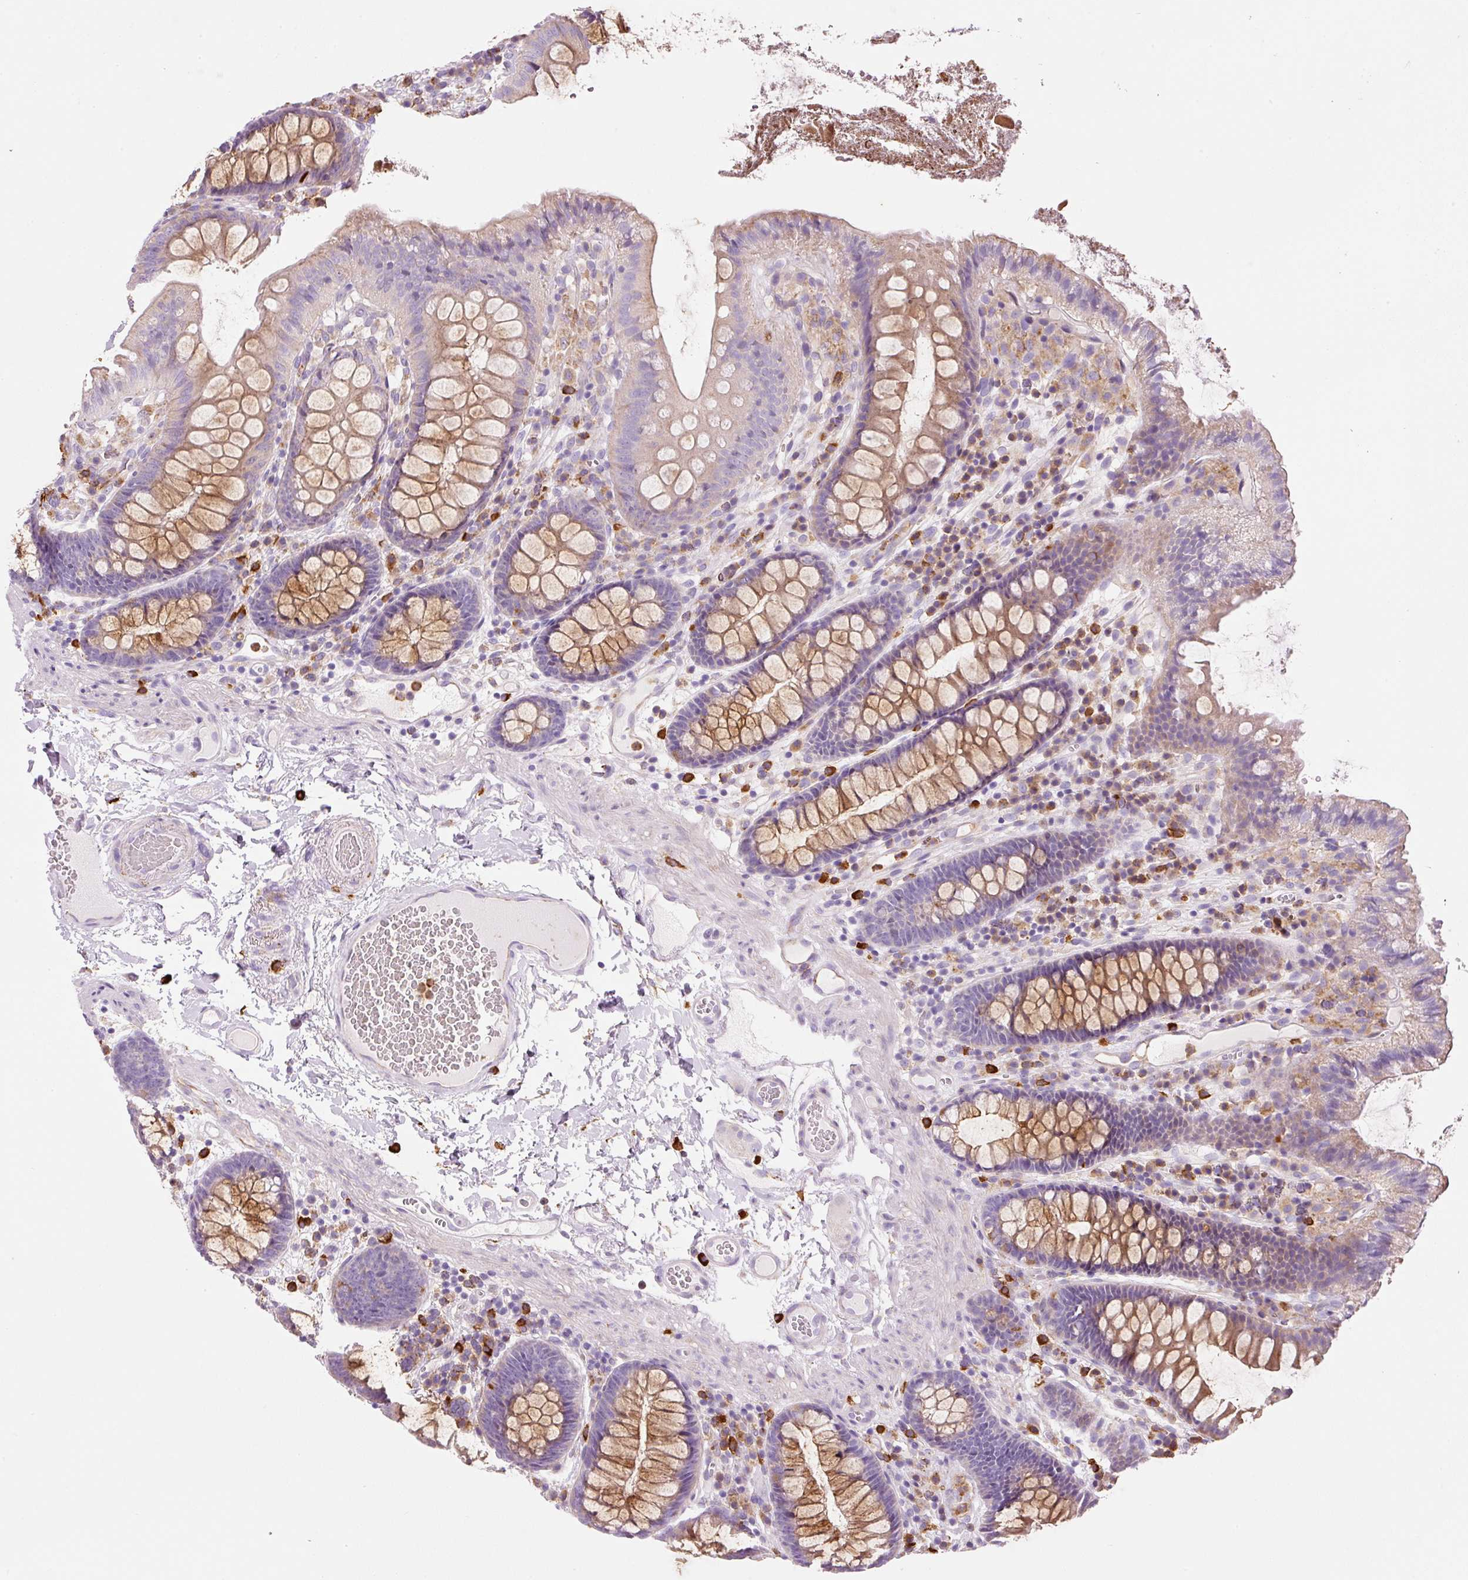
{"staining": {"intensity": "negative", "quantity": "none", "location": "none"}, "tissue": "colon", "cell_type": "Endothelial cells", "image_type": "normal", "snomed": [{"axis": "morphology", "description": "Normal tissue, NOS"}, {"axis": "topography", "description": "Colon"}], "caption": "Immunohistochemistry (IHC) of benign colon demonstrates no staining in endothelial cells.", "gene": "TMC8", "patient": {"sex": "male", "age": 84}}